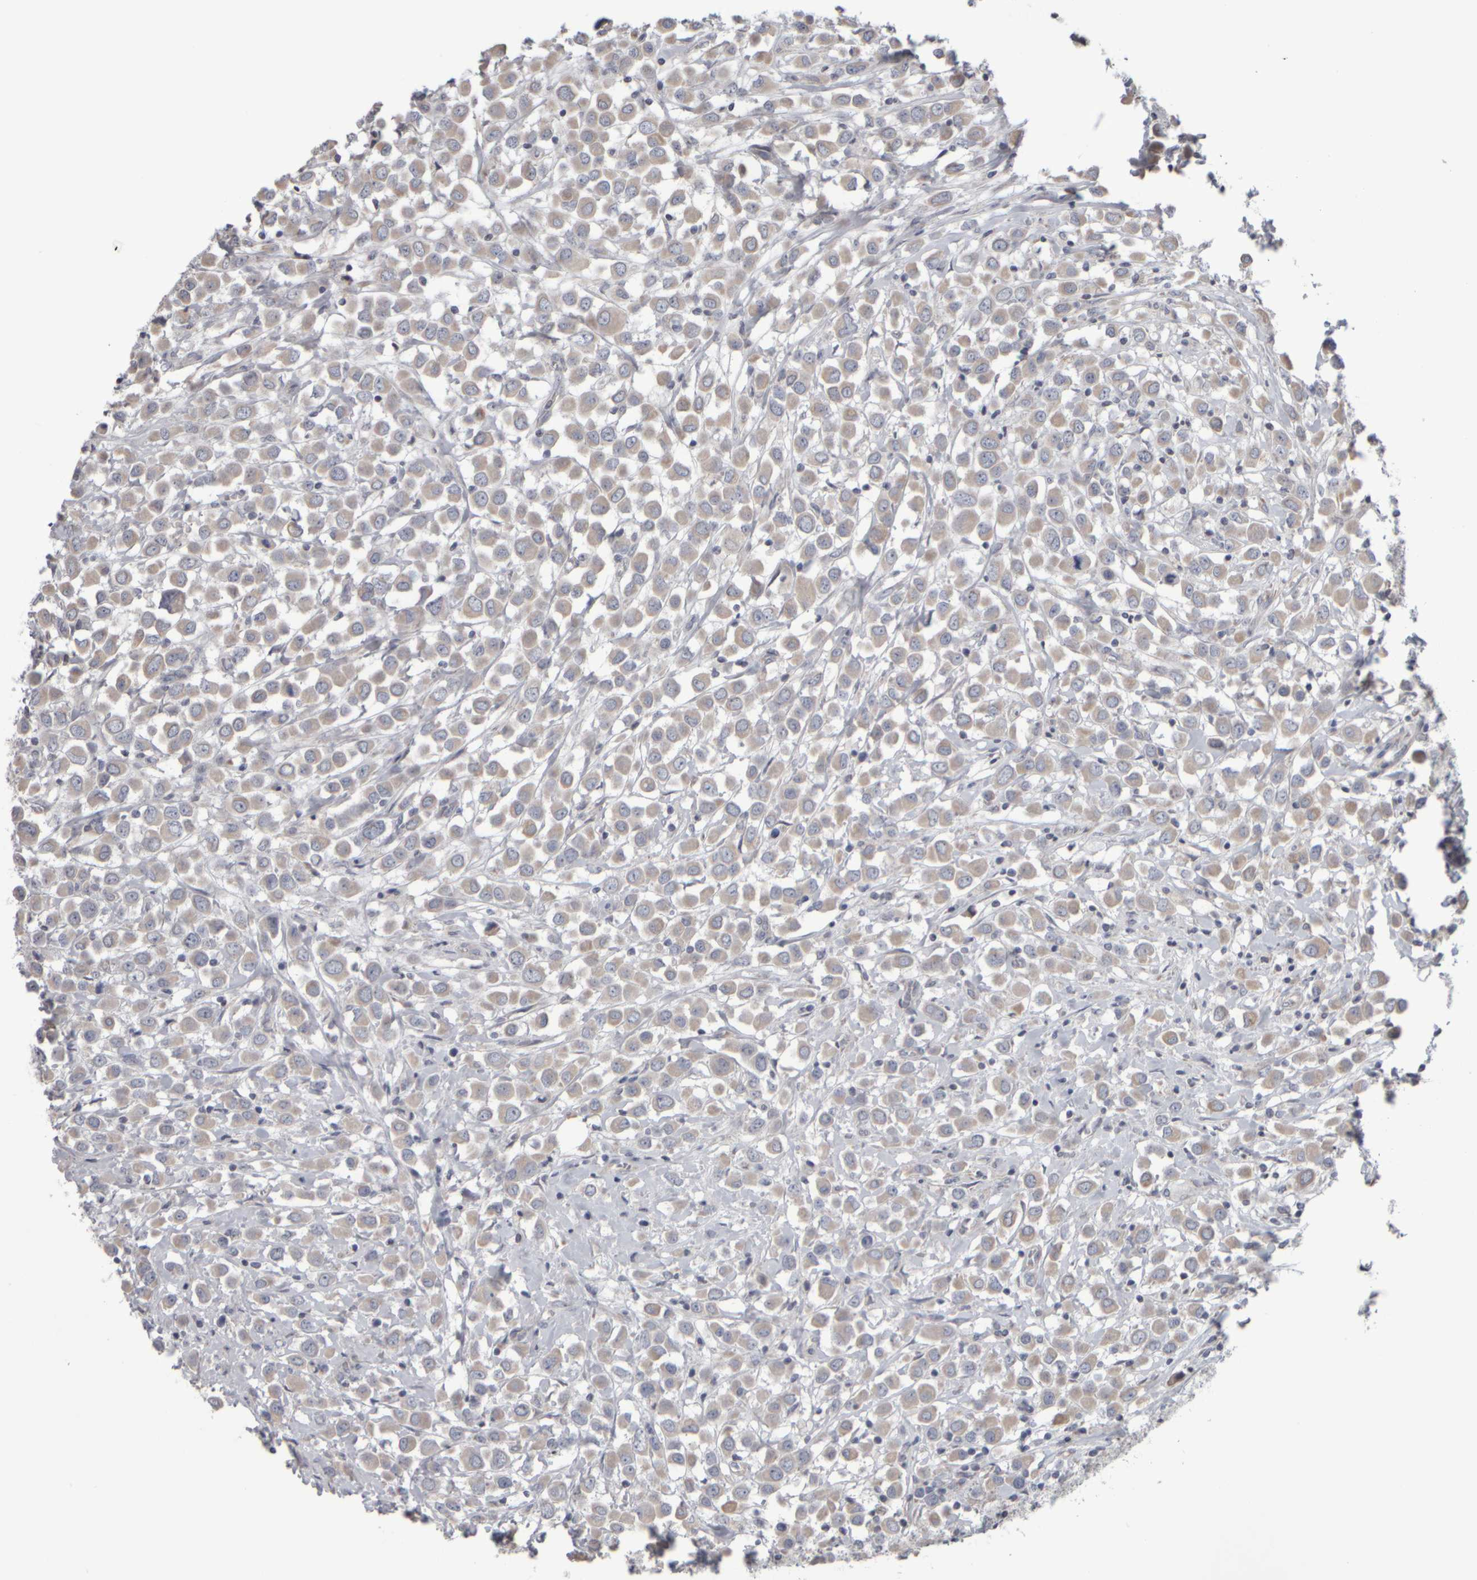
{"staining": {"intensity": "weak", "quantity": ">75%", "location": "cytoplasmic/membranous"}, "tissue": "breast cancer", "cell_type": "Tumor cells", "image_type": "cancer", "snomed": [{"axis": "morphology", "description": "Duct carcinoma"}, {"axis": "topography", "description": "Breast"}], "caption": "Human breast cancer (infiltrating ductal carcinoma) stained with a protein marker shows weak staining in tumor cells.", "gene": "SCO1", "patient": {"sex": "female", "age": 61}}